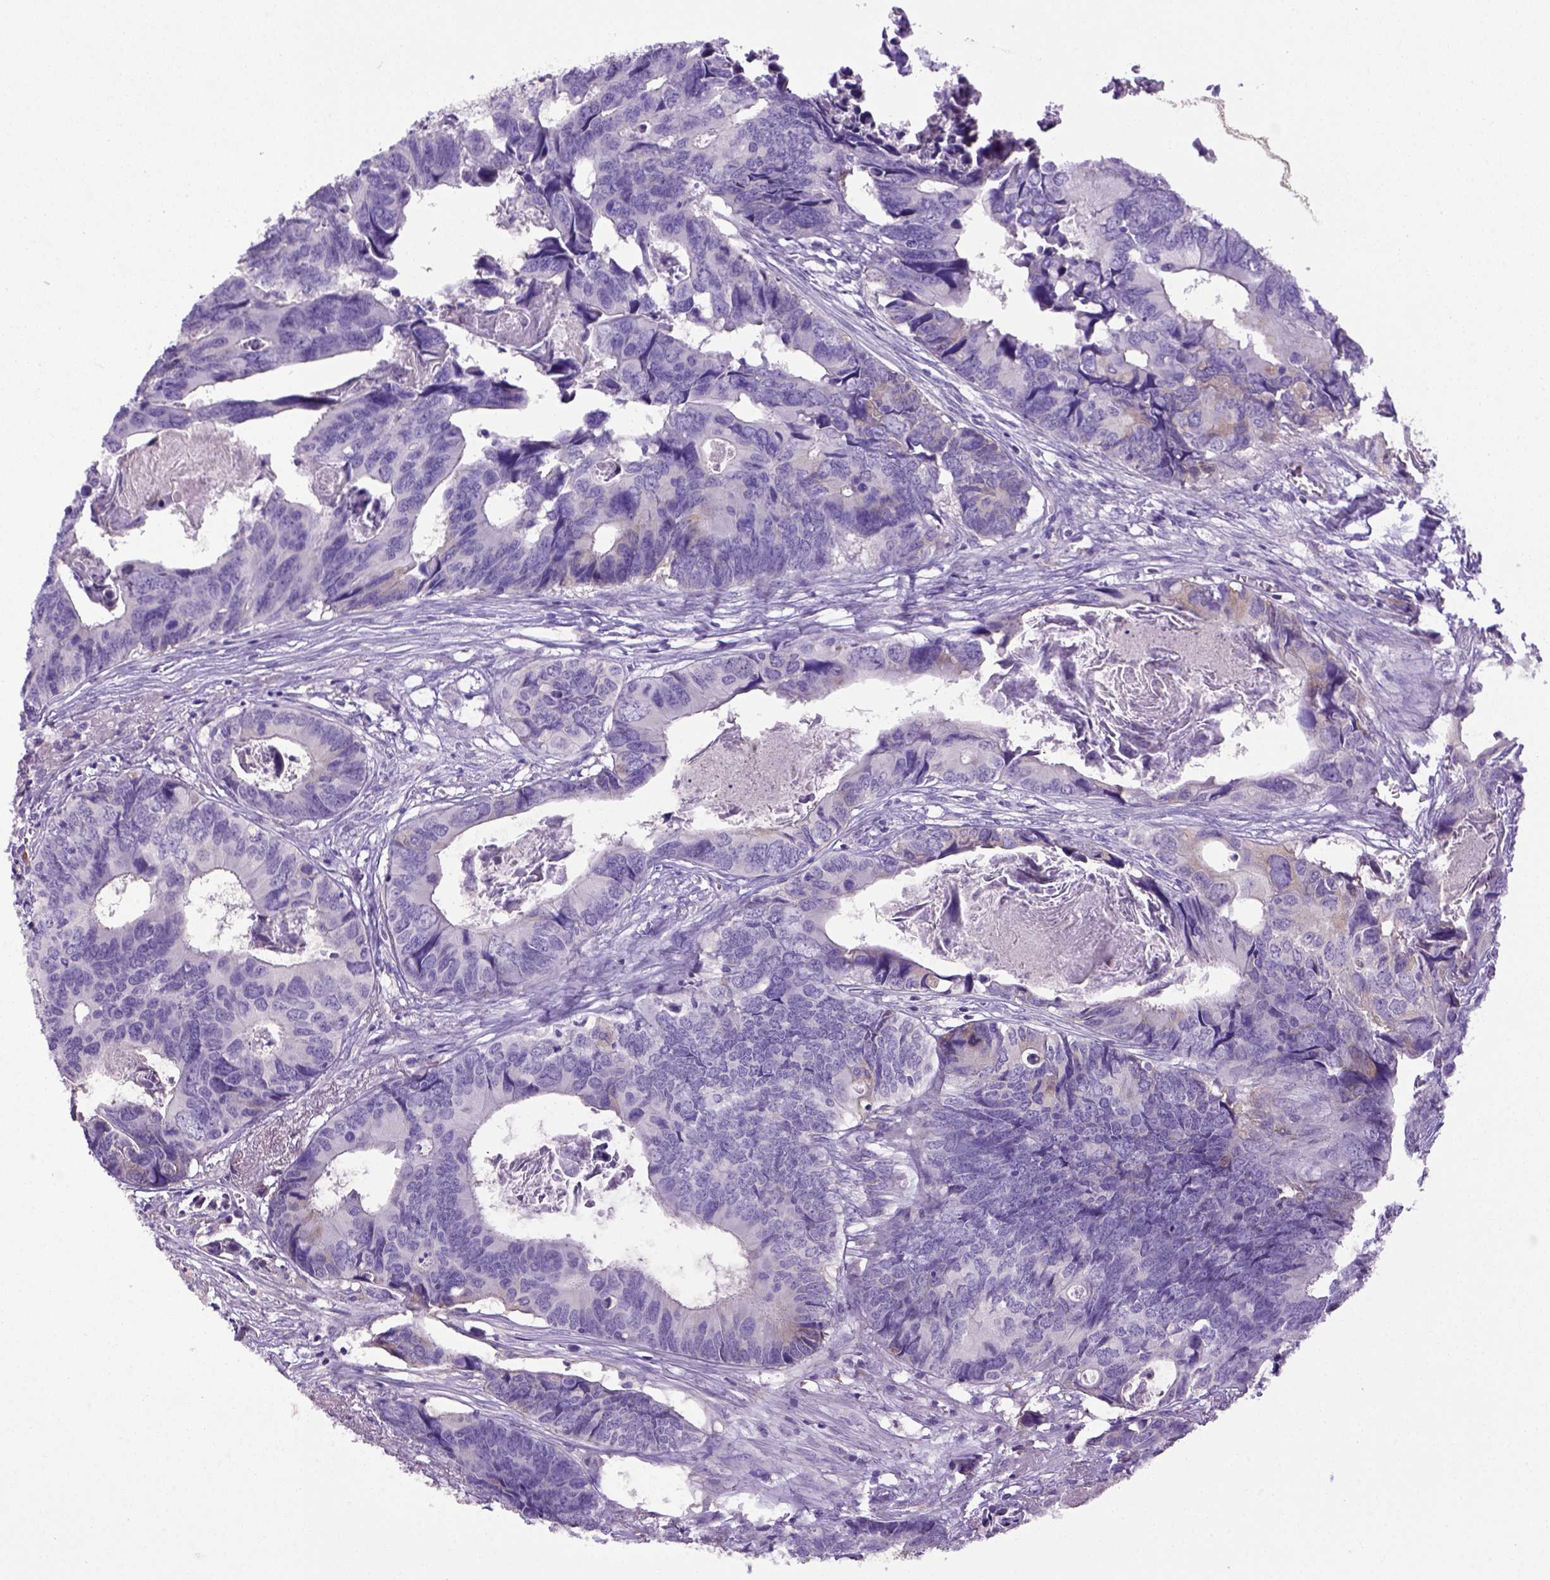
{"staining": {"intensity": "negative", "quantity": "none", "location": "none"}, "tissue": "colorectal cancer", "cell_type": "Tumor cells", "image_type": "cancer", "snomed": [{"axis": "morphology", "description": "Adenocarcinoma, NOS"}, {"axis": "topography", "description": "Colon"}], "caption": "Tumor cells are negative for brown protein staining in colorectal adenocarcinoma. The staining is performed using DAB brown chromogen with nuclei counter-stained in using hematoxylin.", "gene": "ITIH4", "patient": {"sex": "female", "age": 82}}